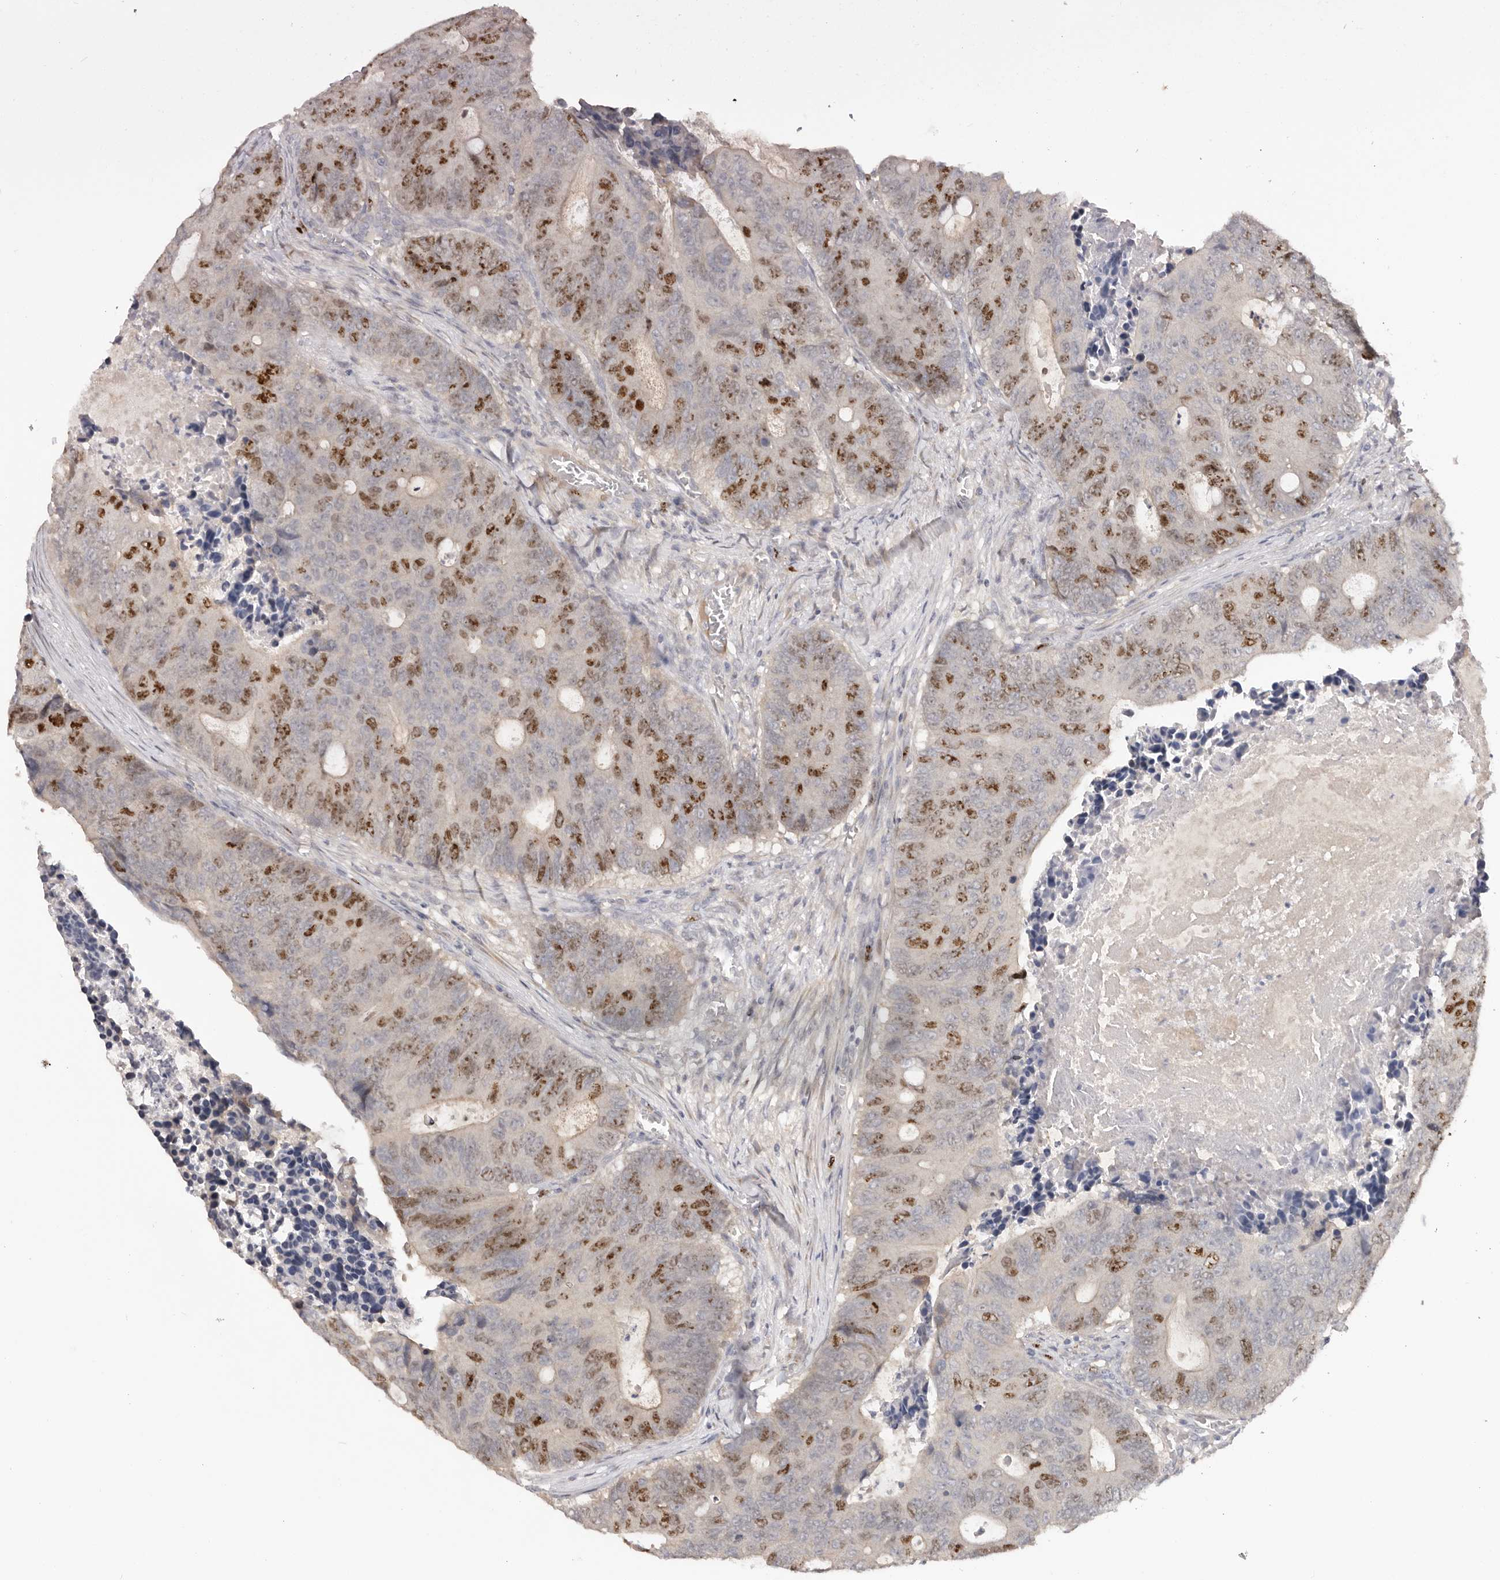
{"staining": {"intensity": "moderate", "quantity": "25%-75%", "location": "nuclear"}, "tissue": "colorectal cancer", "cell_type": "Tumor cells", "image_type": "cancer", "snomed": [{"axis": "morphology", "description": "Adenocarcinoma, NOS"}, {"axis": "topography", "description": "Colon"}], "caption": "Approximately 25%-75% of tumor cells in human colorectal cancer (adenocarcinoma) demonstrate moderate nuclear protein expression as visualized by brown immunohistochemical staining.", "gene": "CCDC190", "patient": {"sex": "male", "age": 87}}